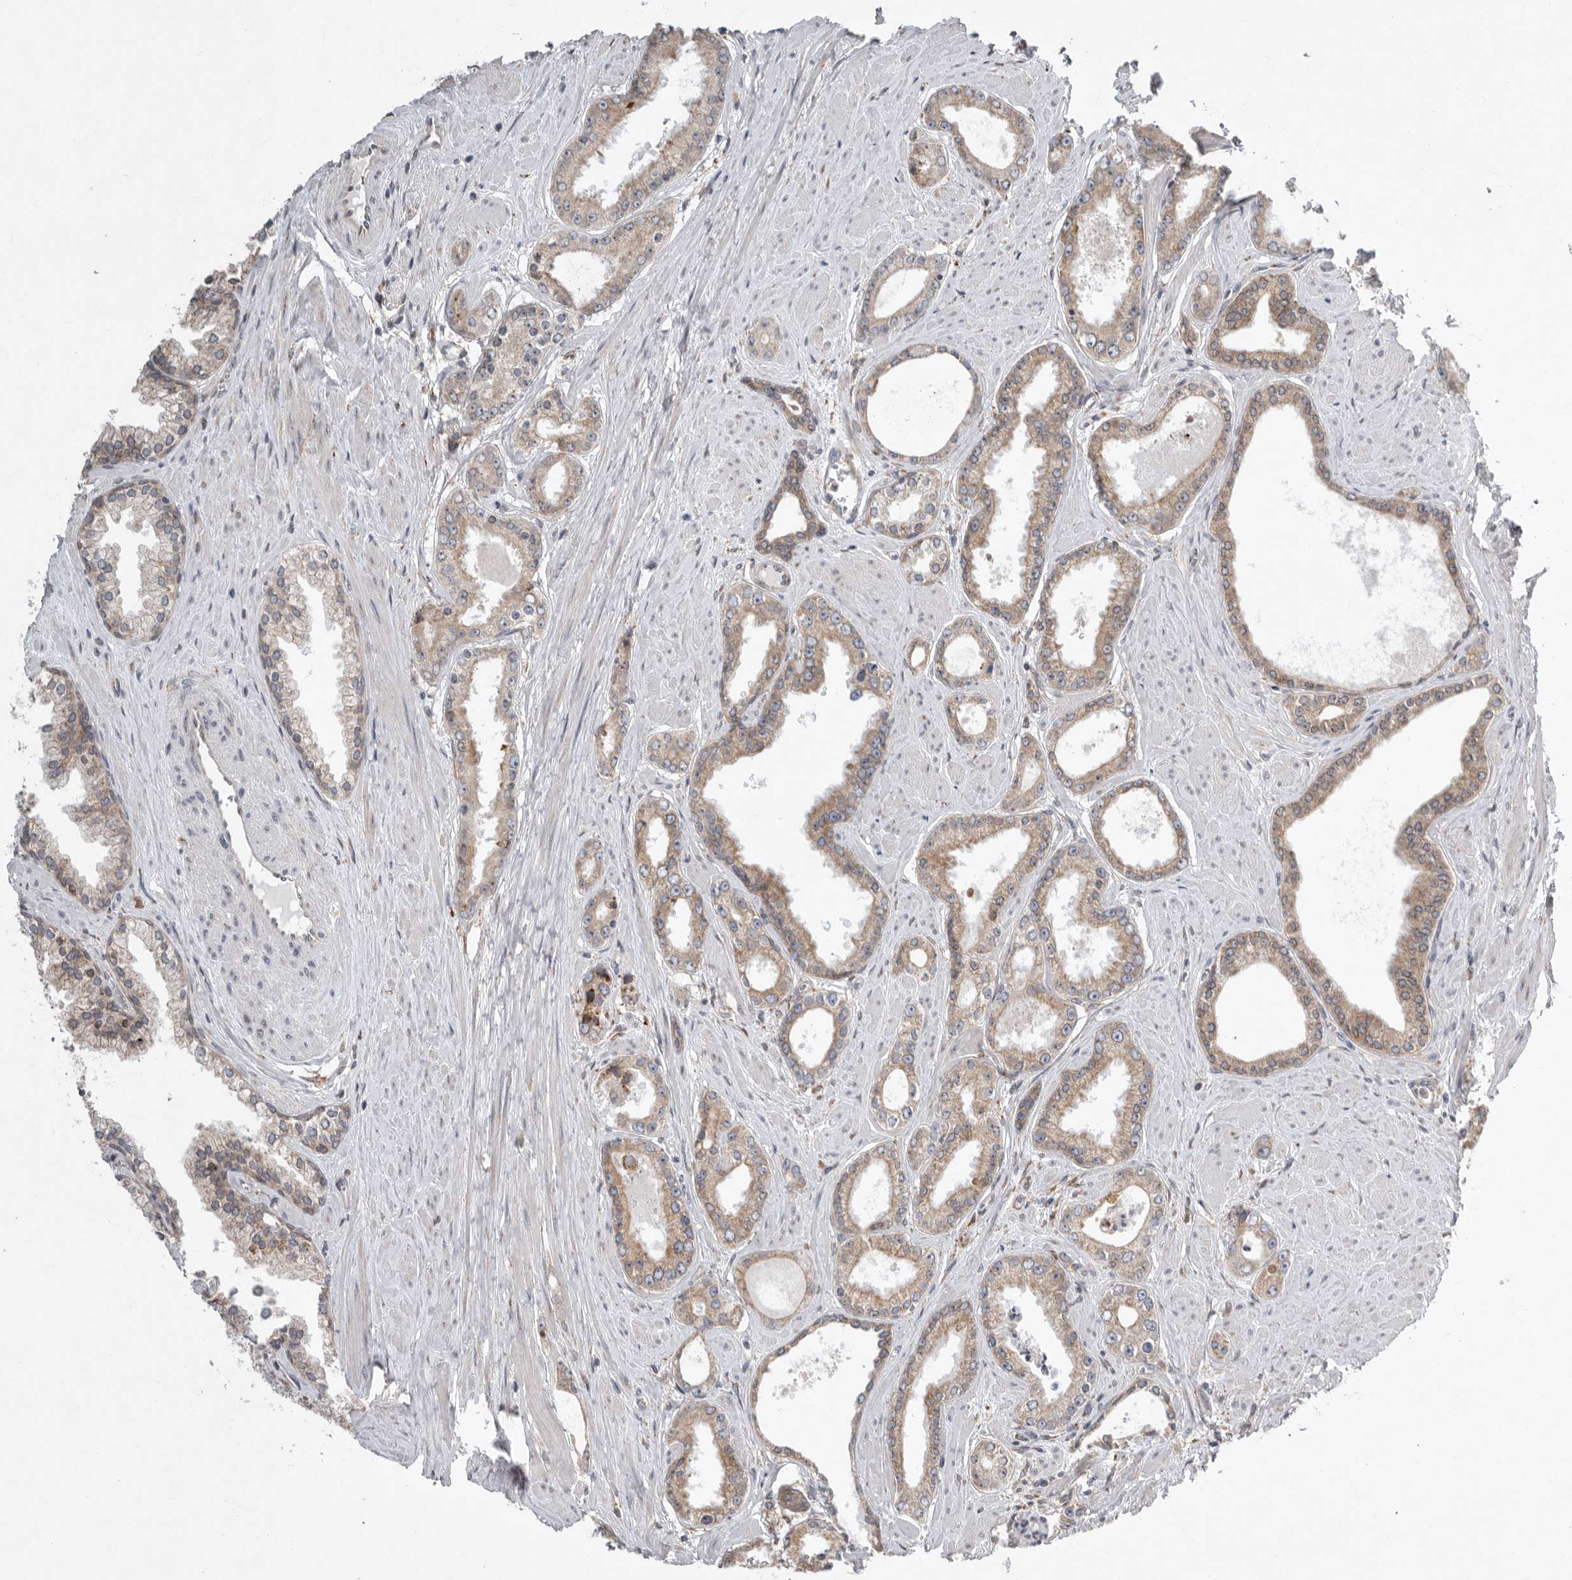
{"staining": {"intensity": "moderate", "quantity": ">75%", "location": "cytoplasmic/membranous"}, "tissue": "prostate cancer", "cell_type": "Tumor cells", "image_type": "cancer", "snomed": [{"axis": "morphology", "description": "Adenocarcinoma, Low grade"}, {"axis": "topography", "description": "Prostate"}], "caption": "The image exhibits staining of adenocarcinoma (low-grade) (prostate), revealing moderate cytoplasmic/membranous protein positivity (brown color) within tumor cells.", "gene": "GANAB", "patient": {"sex": "male", "age": 62}}